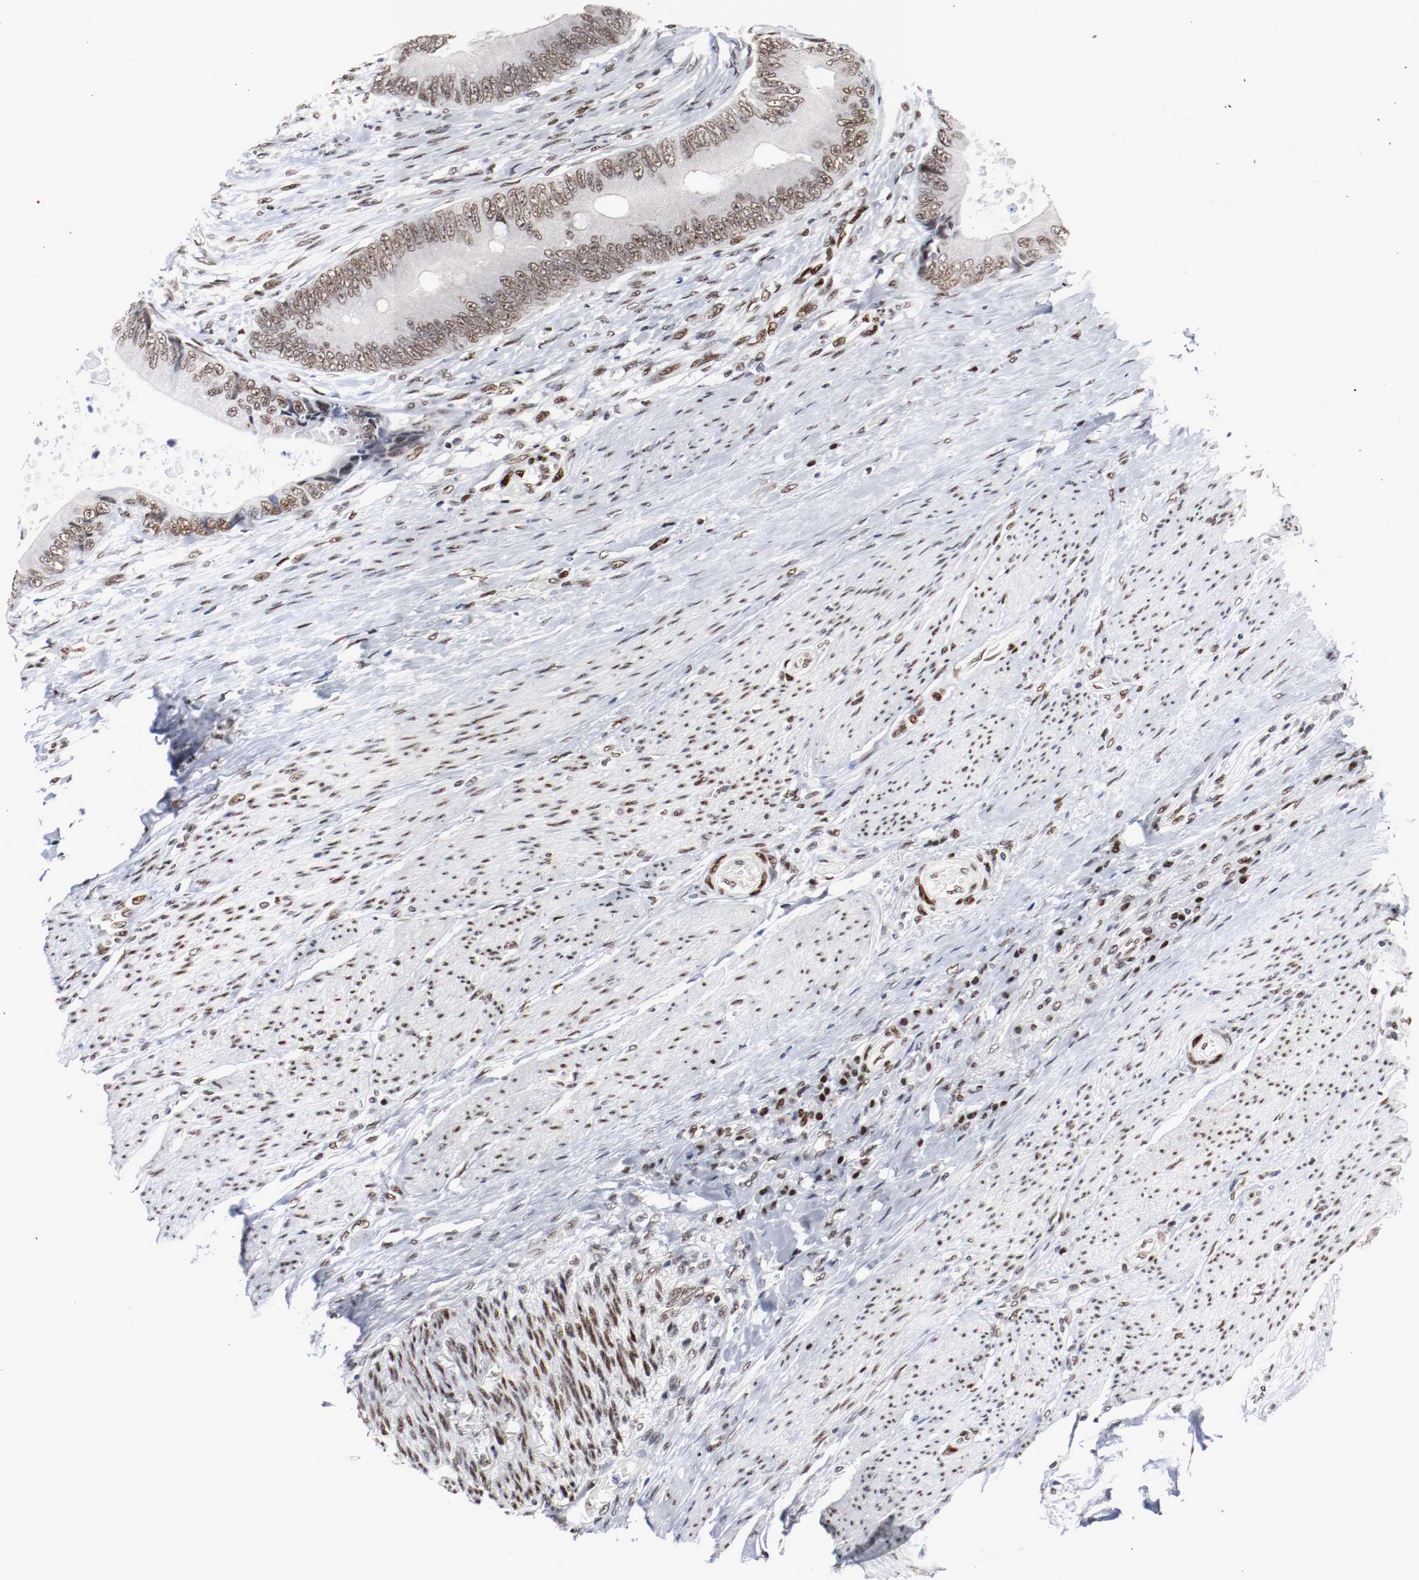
{"staining": {"intensity": "weak", "quantity": ">75%", "location": "nuclear"}, "tissue": "colorectal cancer", "cell_type": "Tumor cells", "image_type": "cancer", "snomed": [{"axis": "morphology", "description": "Adenocarcinoma, NOS"}, {"axis": "topography", "description": "Rectum"}], "caption": "Protein staining shows weak nuclear positivity in approximately >75% of tumor cells in adenocarcinoma (colorectal).", "gene": "MEF2D", "patient": {"sex": "female", "age": 77}}